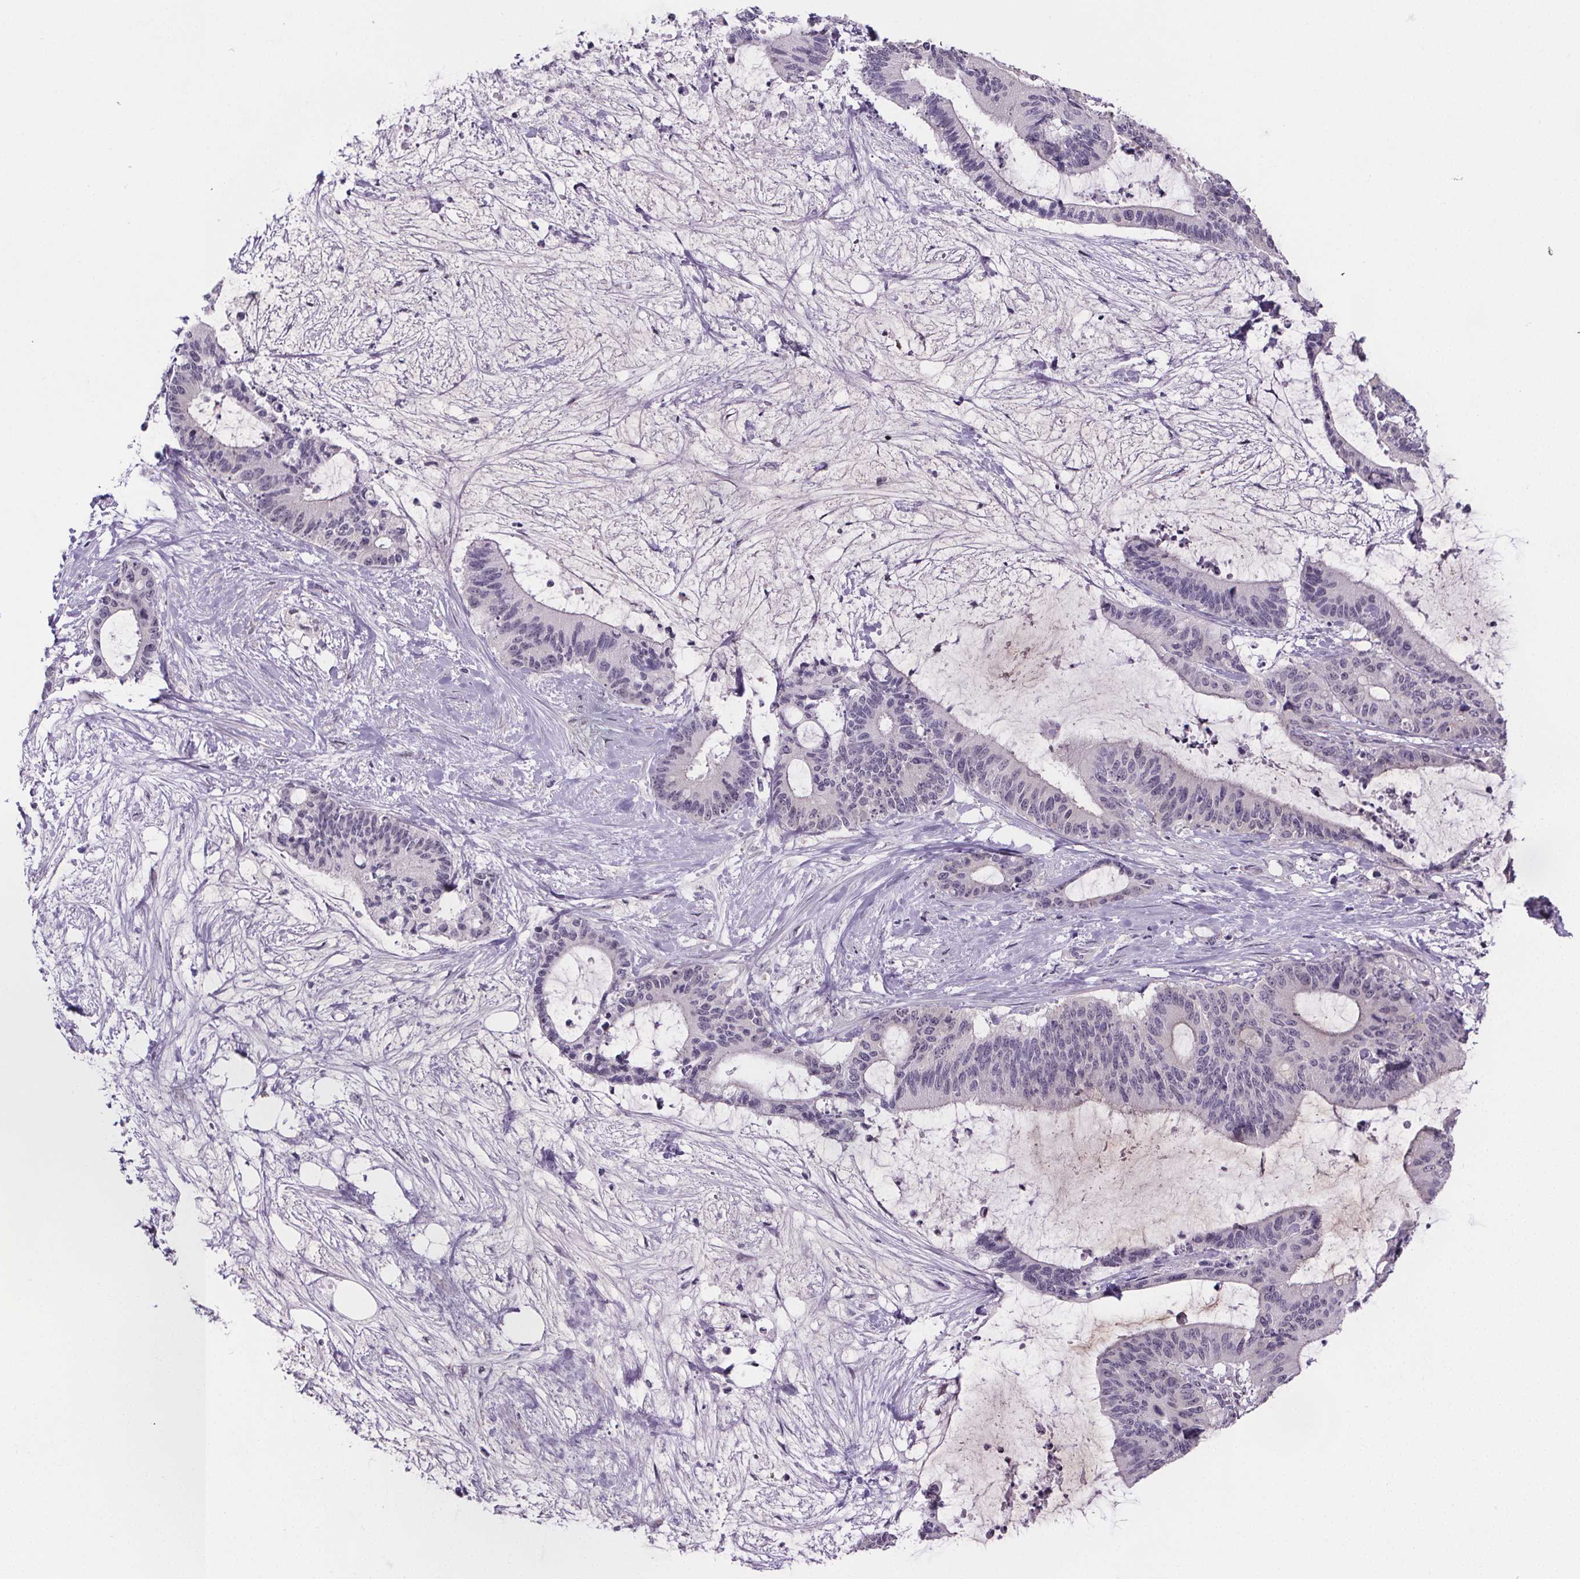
{"staining": {"intensity": "negative", "quantity": "none", "location": "none"}, "tissue": "liver cancer", "cell_type": "Tumor cells", "image_type": "cancer", "snomed": [{"axis": "morphology", "description": "Cholangiocarcinoma"}, {"axis": "topography", "description": "Liver"}], "caption": "An image of human liver cholangiocarcinoma is negative for staining in tumor cells.", "gene": "TTC12", "patient": {"sex": "female", "age": 73}}